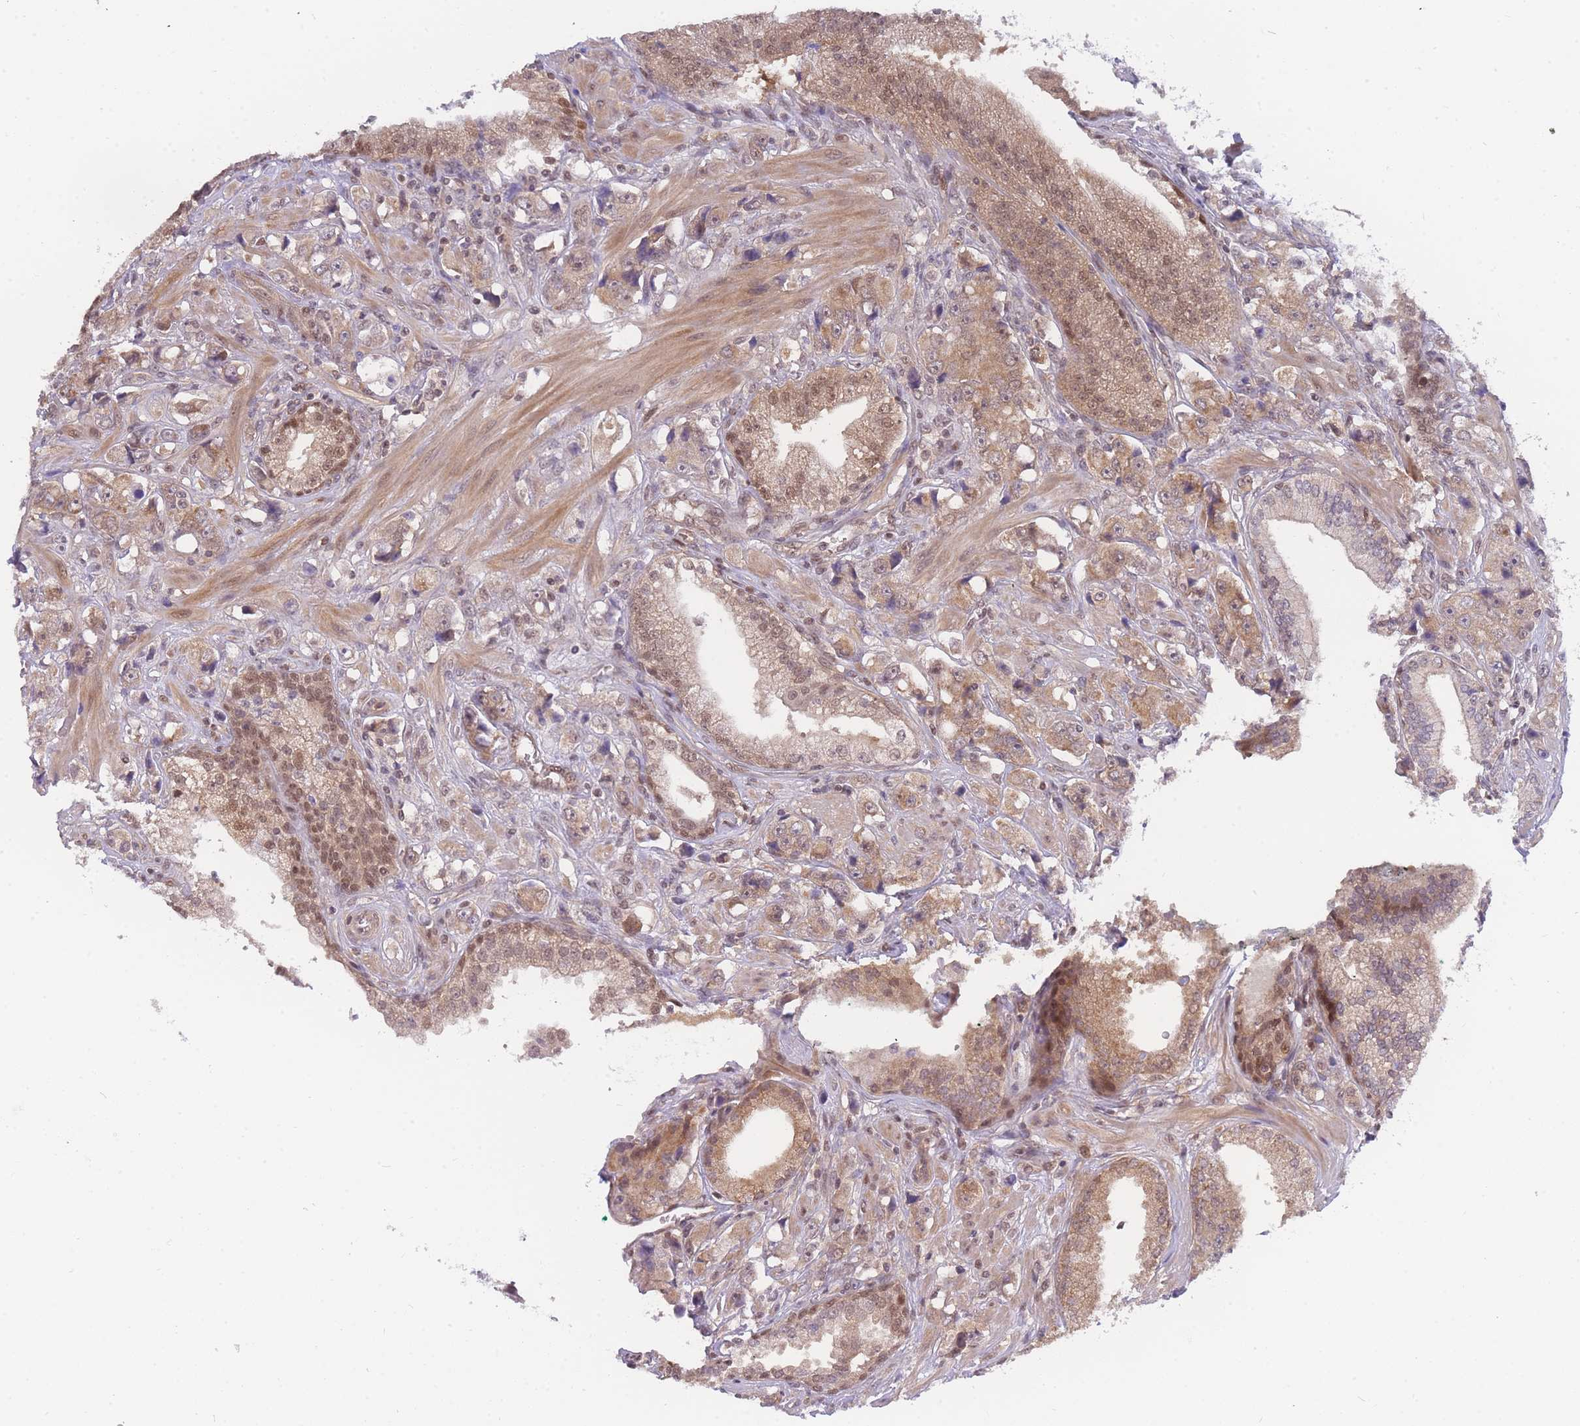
{"staining": {"intensity": "weak", "quantity": "25%-75%", "location": "cytoplasmic/membranous,nuclear"}, "tissue": "prostate cancer", "cell_type": "Tumor cells", "image_type": "cancer", "snomed": [{"axis": "morphology", "description": "Adenocarcinoma, High grade"}, {"axis": "topography", "description": "Prostate"}], "caption": "High-power microscopy captured an immunohistochemistry (IHC) histopathology image of prostate cancer, revealing weak cytoplasmic/membranous and nuclear expression in about 25%-75% of tumor cells.", "gene": "KIAA1191", "patient": {"sex": "male", "age": 74}}